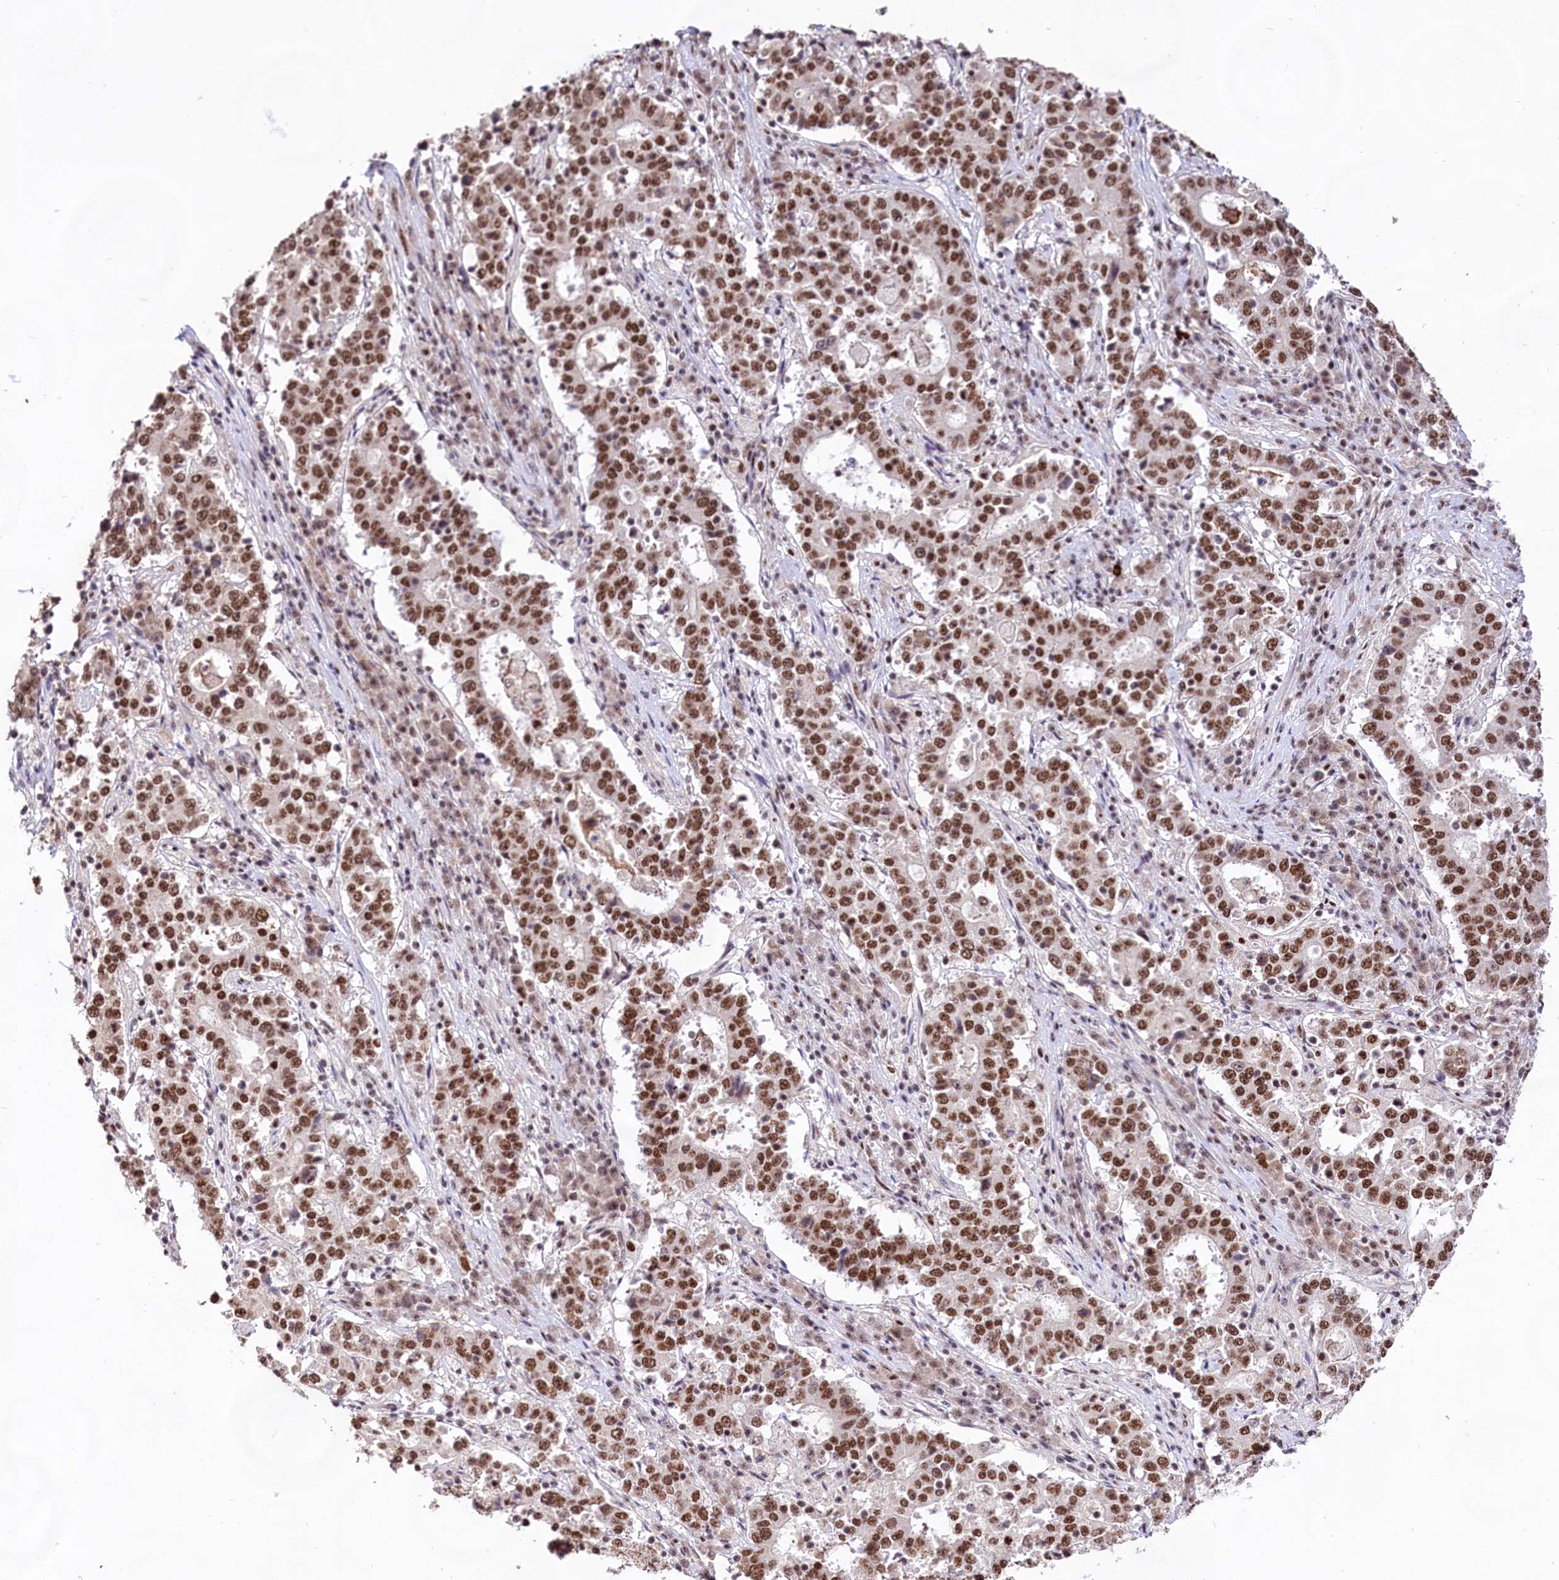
{"staining": {"intensity": "moderate", "quantity": ">75%", "location": "nuclear"}, "tissue": "stomach cancer", "cell_type": "Tumor cells", "image_type": "cancer", "snomed": [{"axis": "morphology", "description": "Adenocarcinoma, NOS"}, {"axis": "topography", "description": "Stomach"}], "caption": "Immunohistochemistry (IHC) photomicrograph of neoplastic tissue: human stomach cancer (adenocarcinoma) stained using IHC displays medium levels of moderate protein expression localized specifically in the nuclear of tumor cells, appearing as a nuclear brown color.", "gene": "HIRA", "patient": {"sex": "male", "age": 59}}